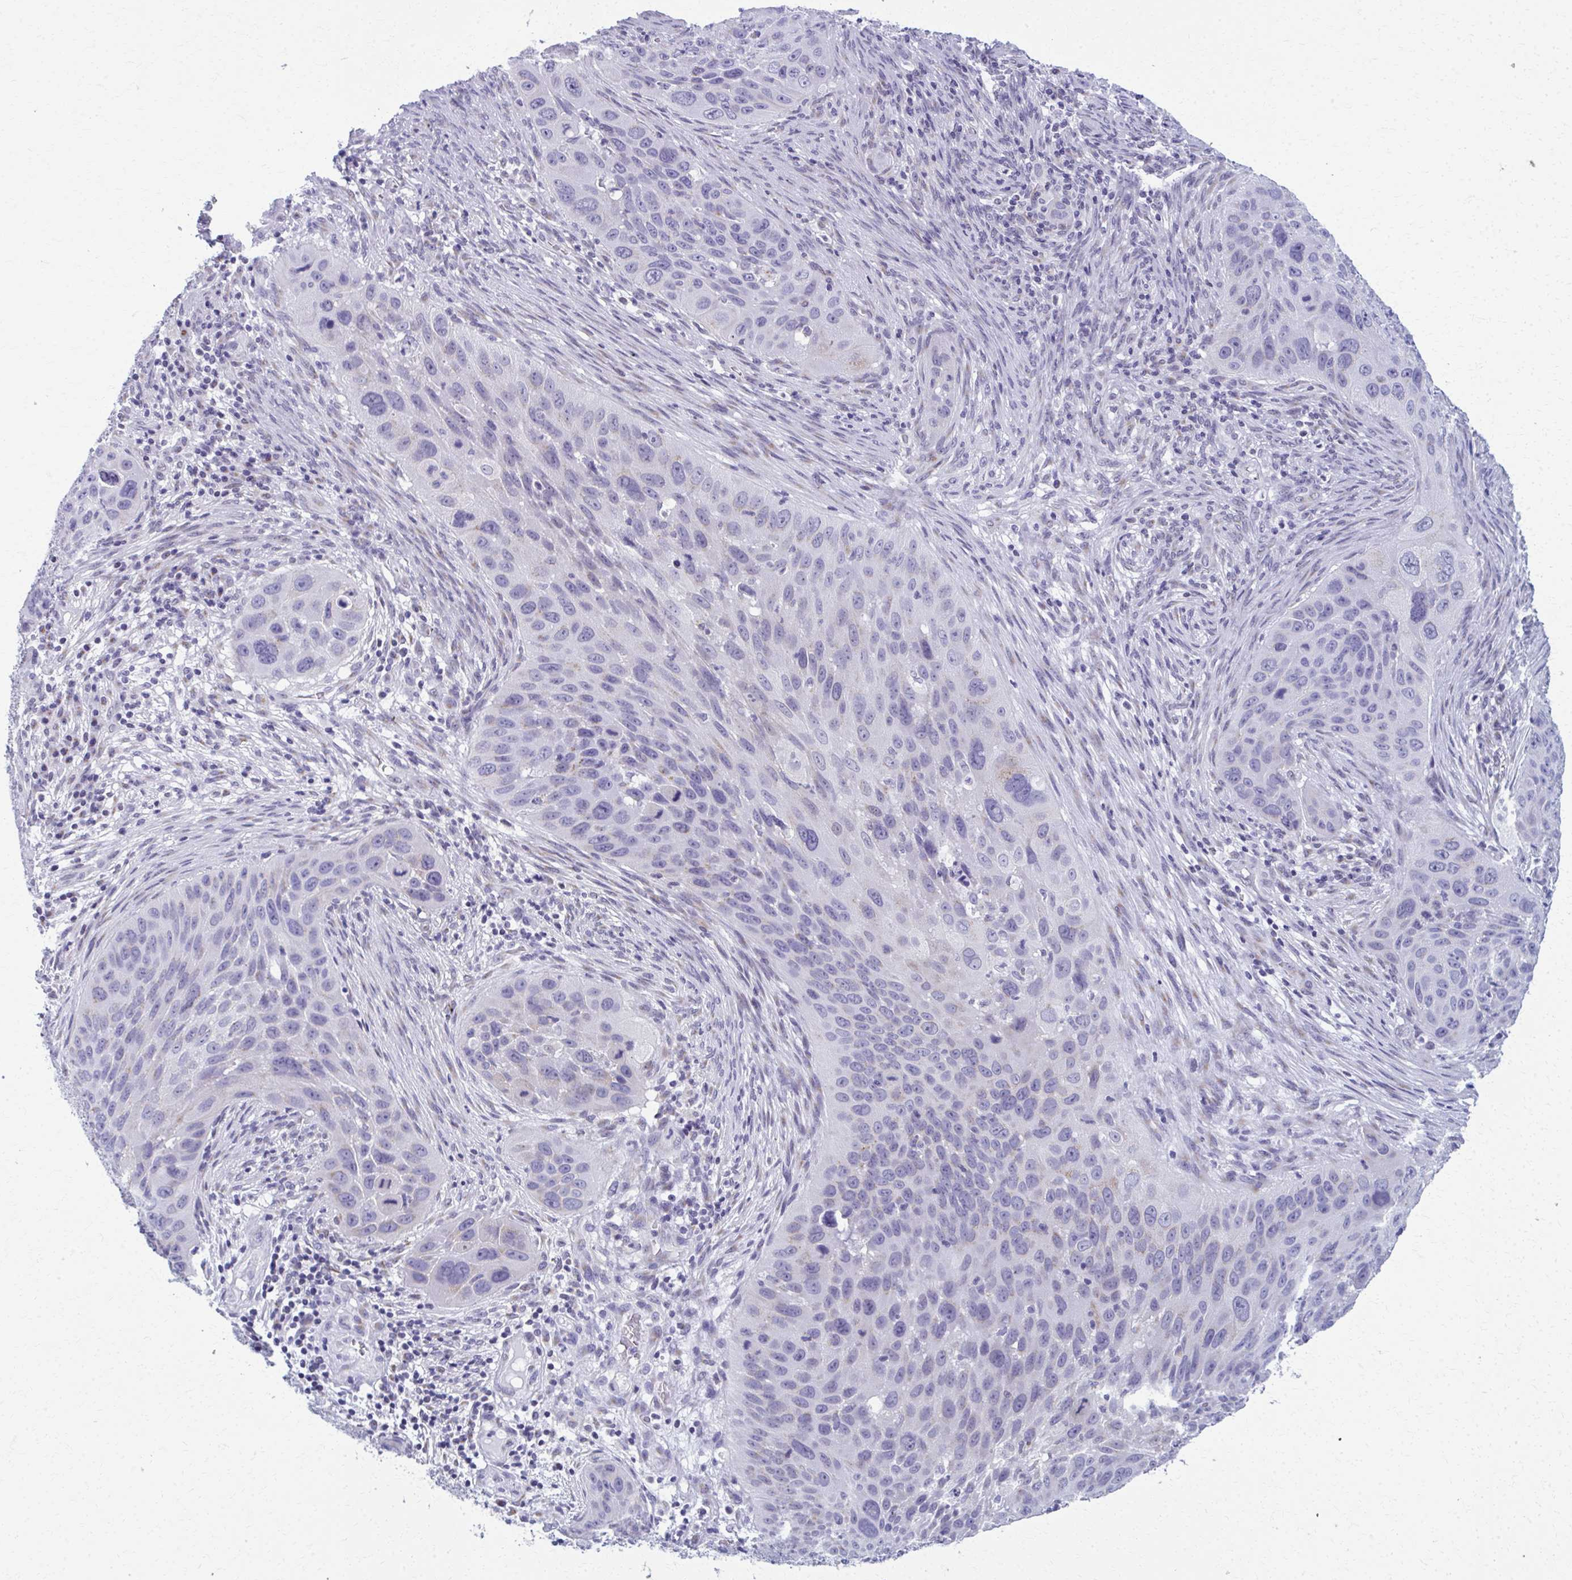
{"staining": {"intensity": "negative", "quantity": "none", "location": "none"}, "tissue": "lung cancer", "cell_type": "Tumor cells", "image_type": "cancer", "snomed": [{"axis": "morphology", "description": "Squamous cell carcinoma, NOS"}, {"axis": "topography", "description": "Lung"}], "caption": "Immunohistochemistry (IHC) histopathology image of human lung cancer (squamous cell carcinoma) stained for a protein (brown), which demonstrates no expression in tumor cells.", "gene": "SCLY", "patient": {"sex": "male", "age": 63}}